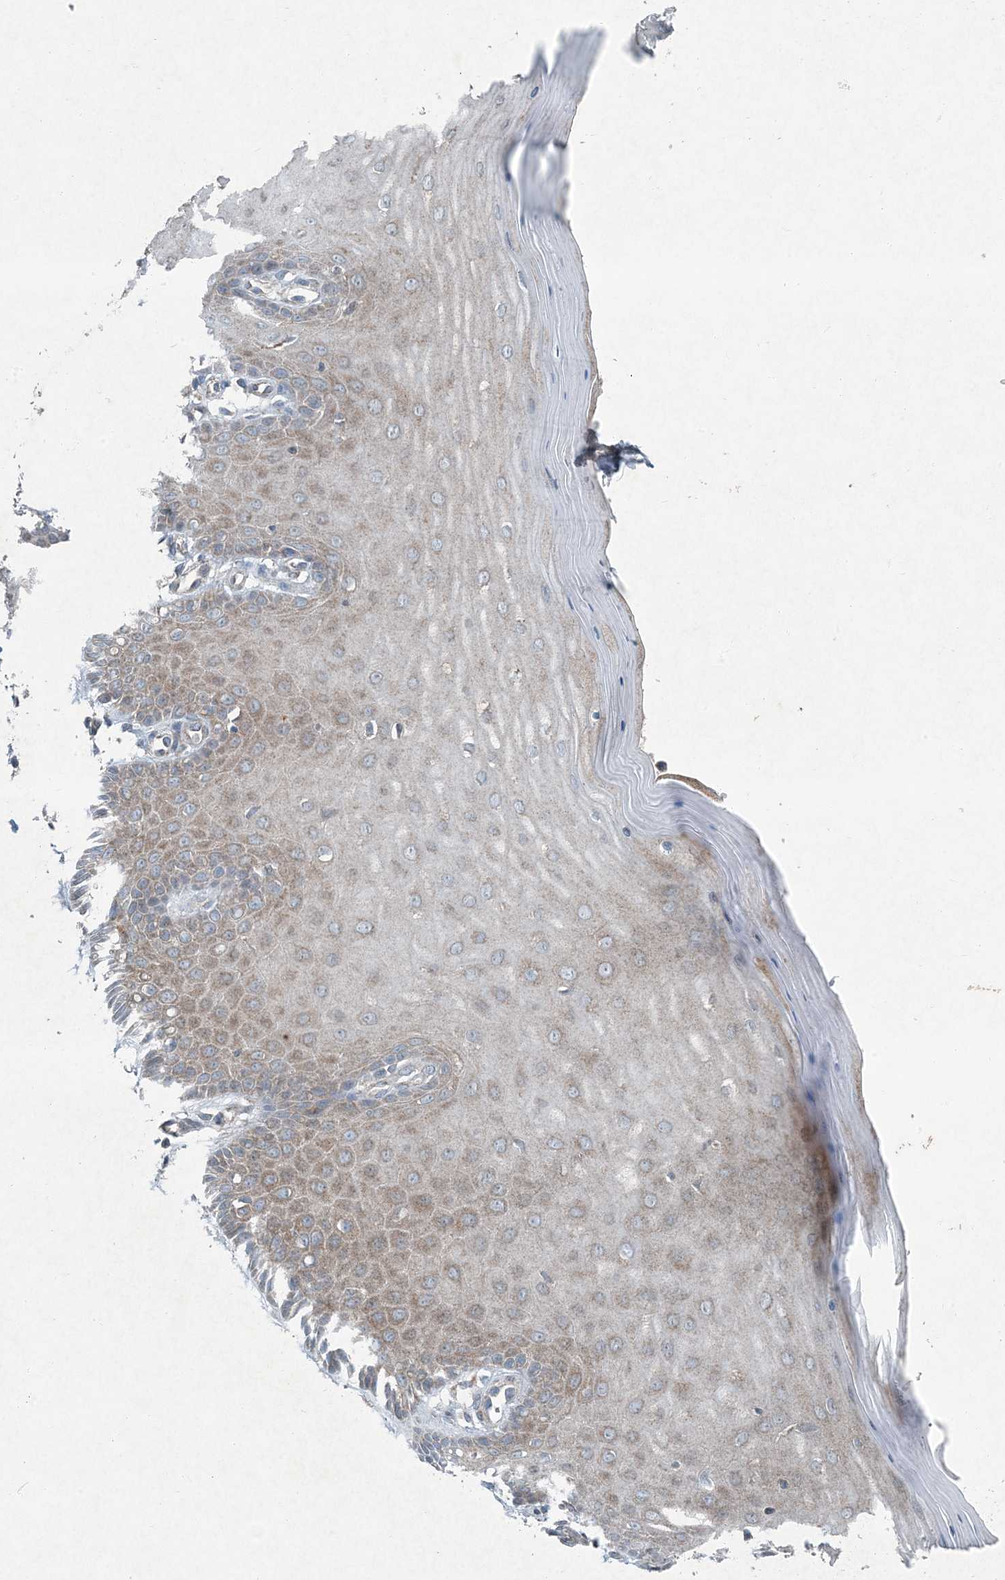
{"staining": {"intensity": "negative", "quantity": "none", "location": "none"}, "tissue": "cervix", "cell_type": "Glandular cells", "image_type": "normal", "snomed": [{"axis": "morphology", "description": "Normal tissue, NOS"}, {"axis": "topography", "description": "Cervix"}], "caption": "This is a photomicrograph of IHC staining of unremarkable cervix, which shows no expression in glandular cells. The staining was performed using DAB (3,3'-diaminobenzidine) to visualize the protein expression in brown, while the nuclei were stained in blue with hematoxylin (Magnification: 20x).", "gene": "APOM", "patient": {"sex": "female", "age": 55}}